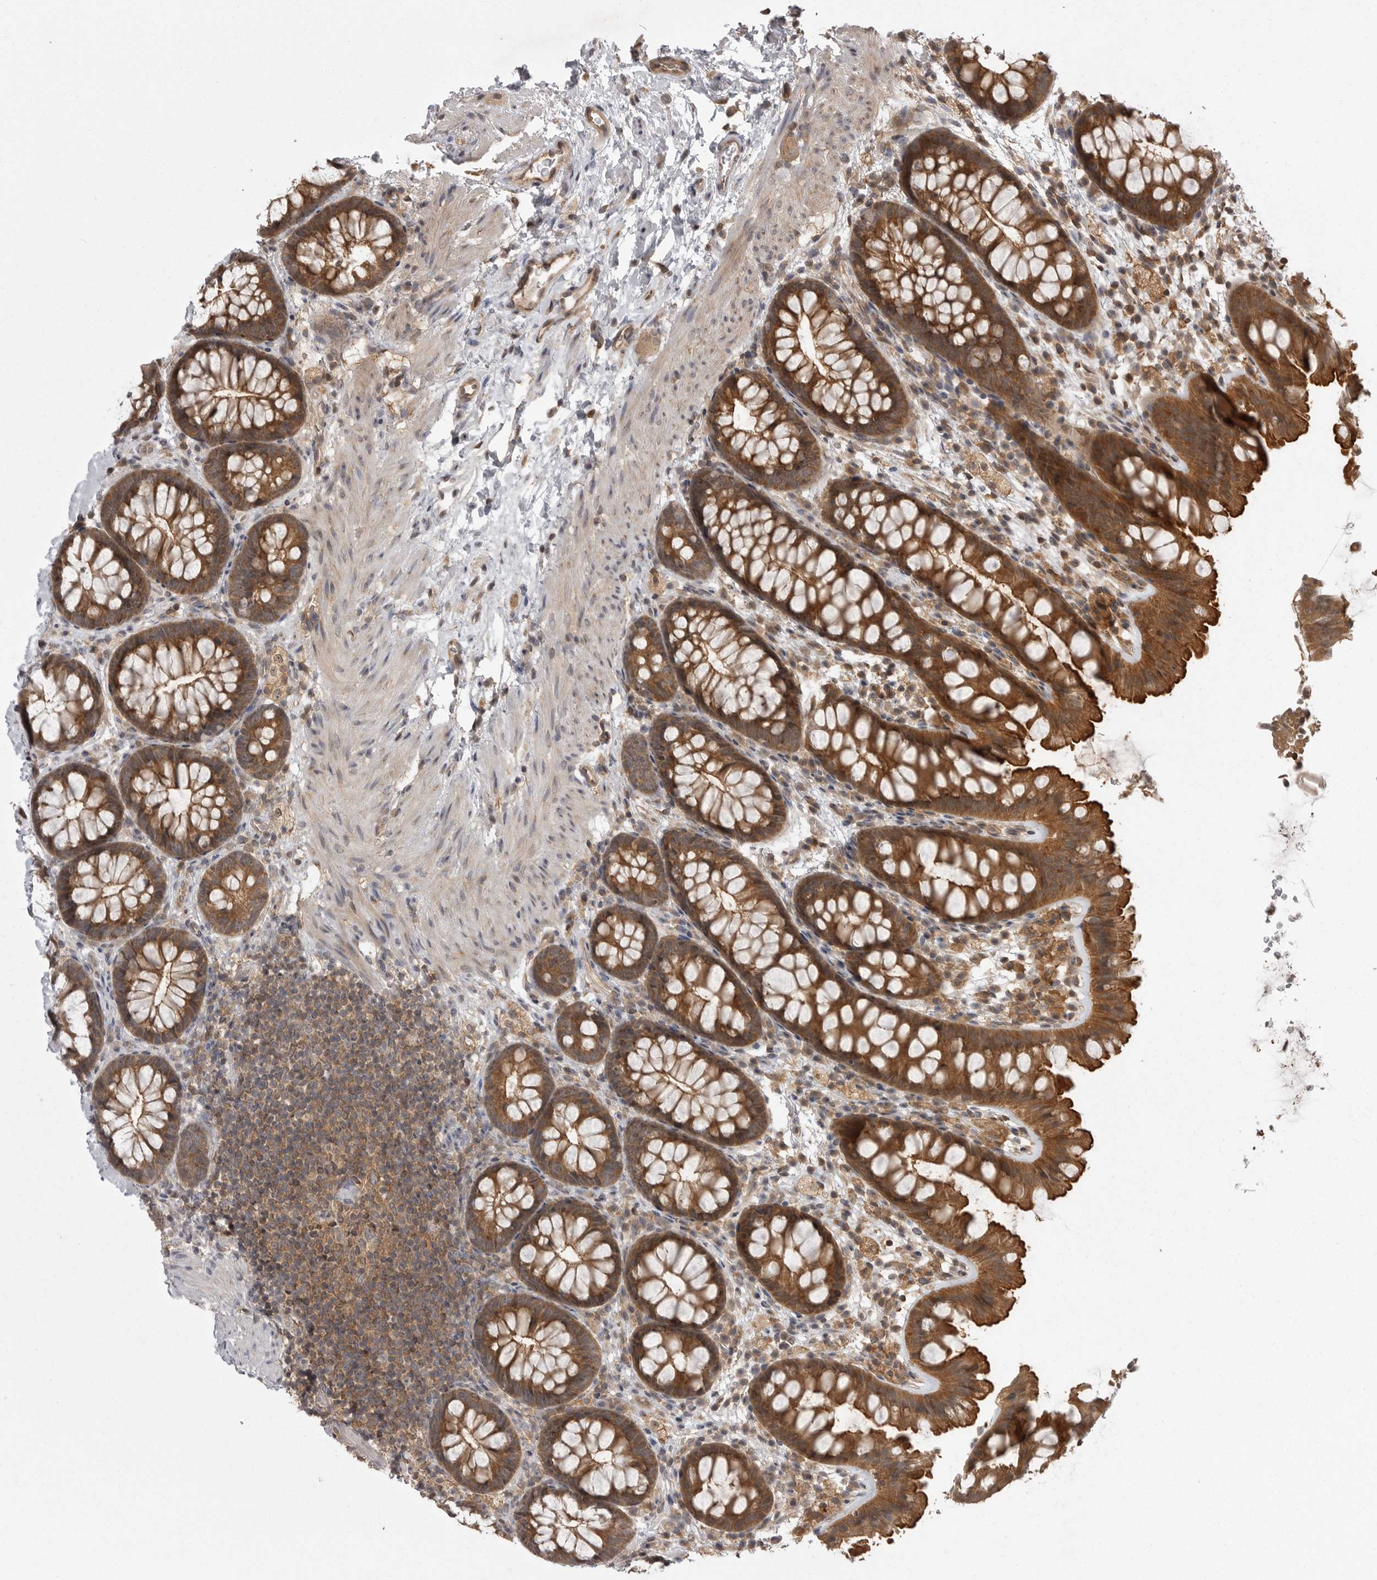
{"staining": {"intensity": "moderate", "quantity": ">75%", "location": "cytoplasmic/membranous"}, "tissue": "colon", "cell_type": "Endothelial cells", "image_type": "normal", "snomed": [{"axis": "morphology", "description": "Normal tissue, NOS"}, {"axis": "topography", "description": "Colon"}], "caption": "Brown immunohistochemical staining in unremarkable colon demonstrates moderate cytoplasmic/membranous staining in approximately >75% of endothelial cells. The protein of interest is shown in brown color, while the nuclei are stained blue.", "gene": "STK24", "patient": {"sex": "female", "age": 62}}